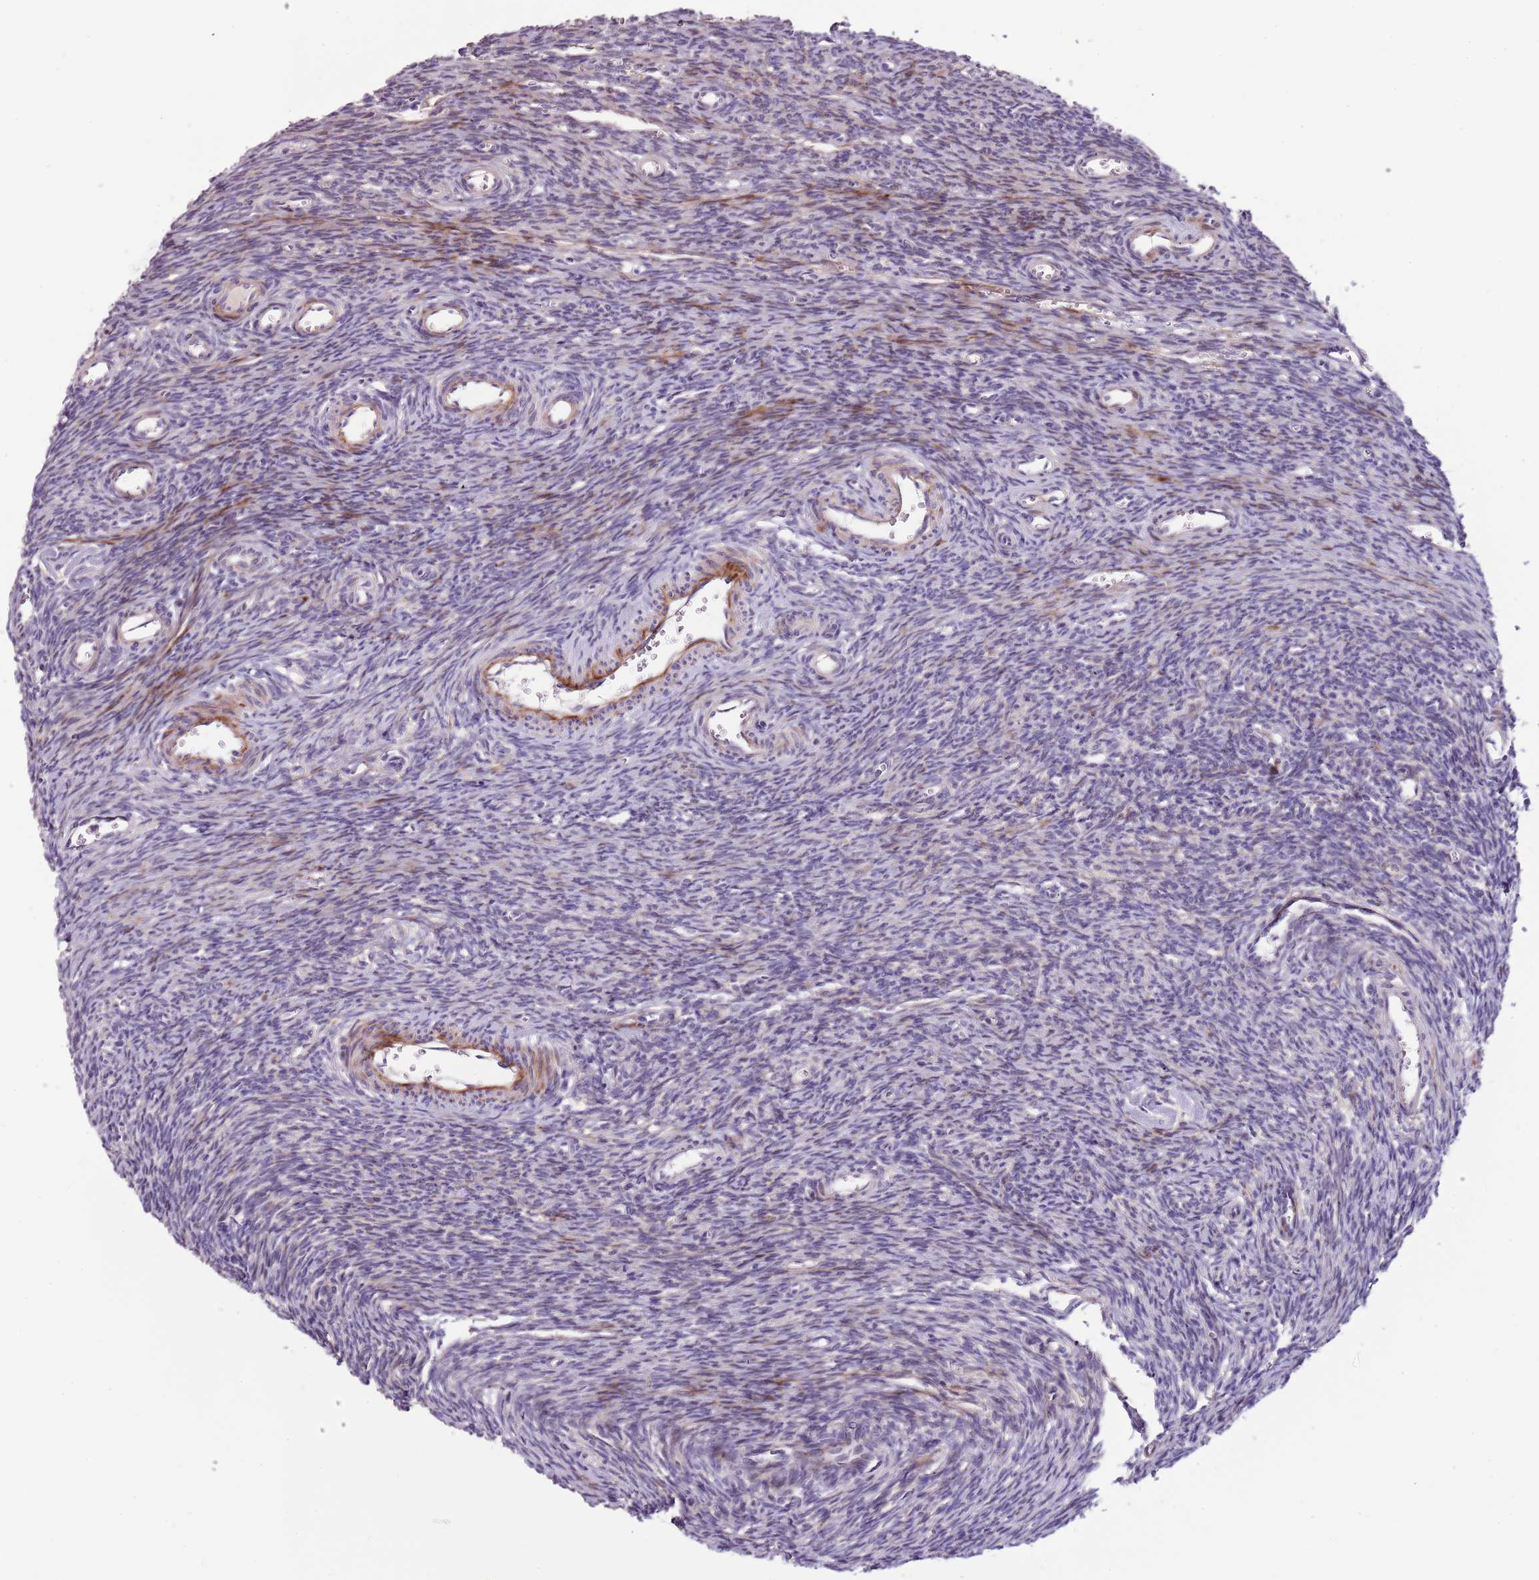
{"staining": {"intensity": "moderate", "quantity": "<25%", "location": "cytoplasmic/membranous"}, "tissue": "ovary", "cell_type": "Ovarian stroma cells", "image_type": "normal", "snomed": [{"axis": "morphology", "description": "Normal tissue, NOS"}, {"axis": "topography", "description": "Ovary"}], "caption": "Ovarian stroma cells display low levels of moderate cytoplasmic/membranous staining in about <25% of cells in normal ovary.", "gene": "NKX2", "patient": {"sex": "female", "age": 39}}